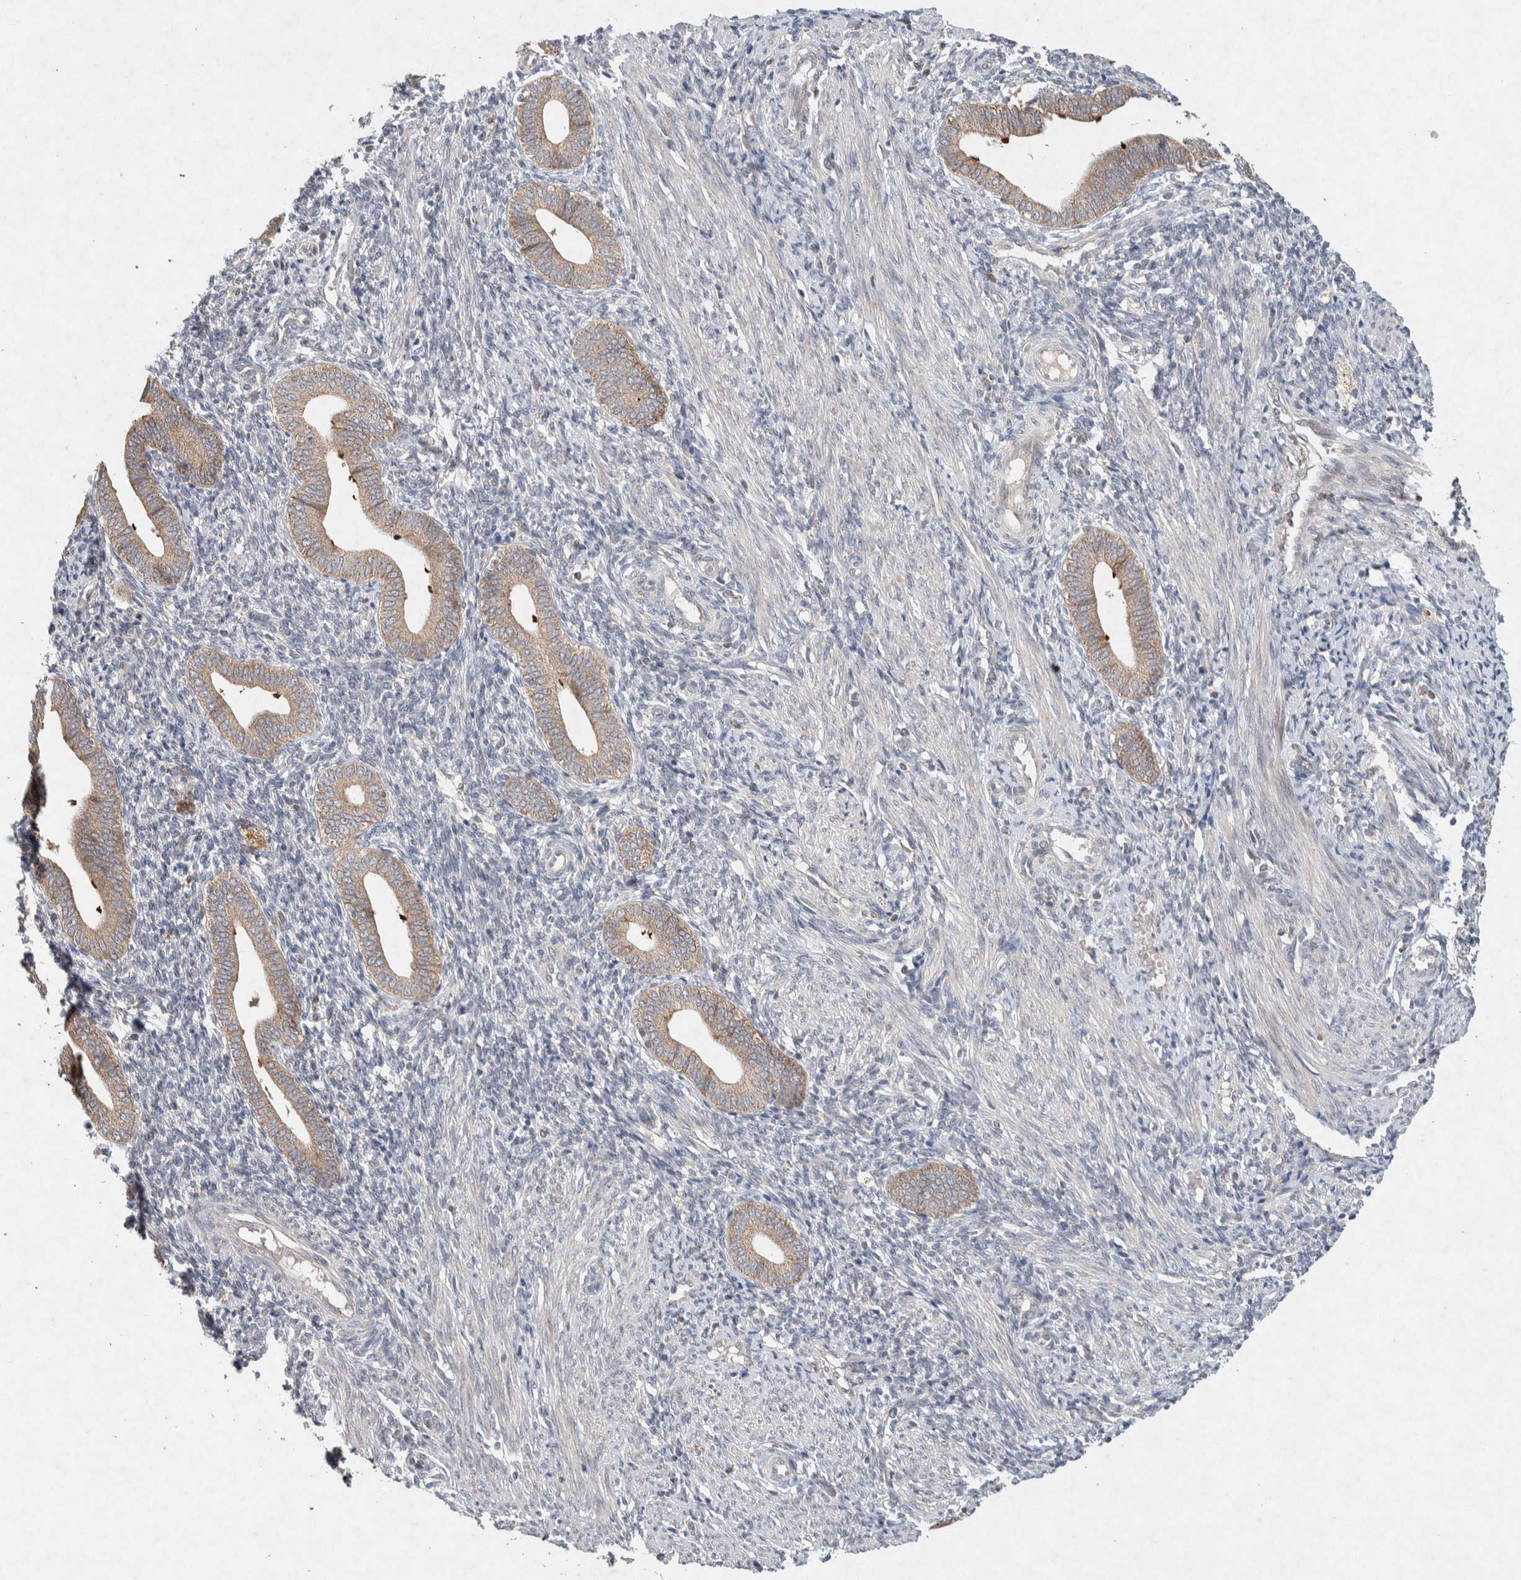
{"staining": {"intensity": "negative", "quantity": "none", "location": "none"}, "tissue": "endometrium", "cell_type": "Cells in endometrial stroma", "image_type": "normal", "snomed": [{"axis": "morphology", "description": "Normal tissue, NOS"}, {"axis": "topography", "description": "Uterus"}, {"axis": "topography", "description": "Endometrium"}], "caption": "The micrograph demonstrates no staining of cells in endometrial stroma in normal endometrium.", "gene": "CMTM4", "patient": {"sex": "female", "age": 33}}